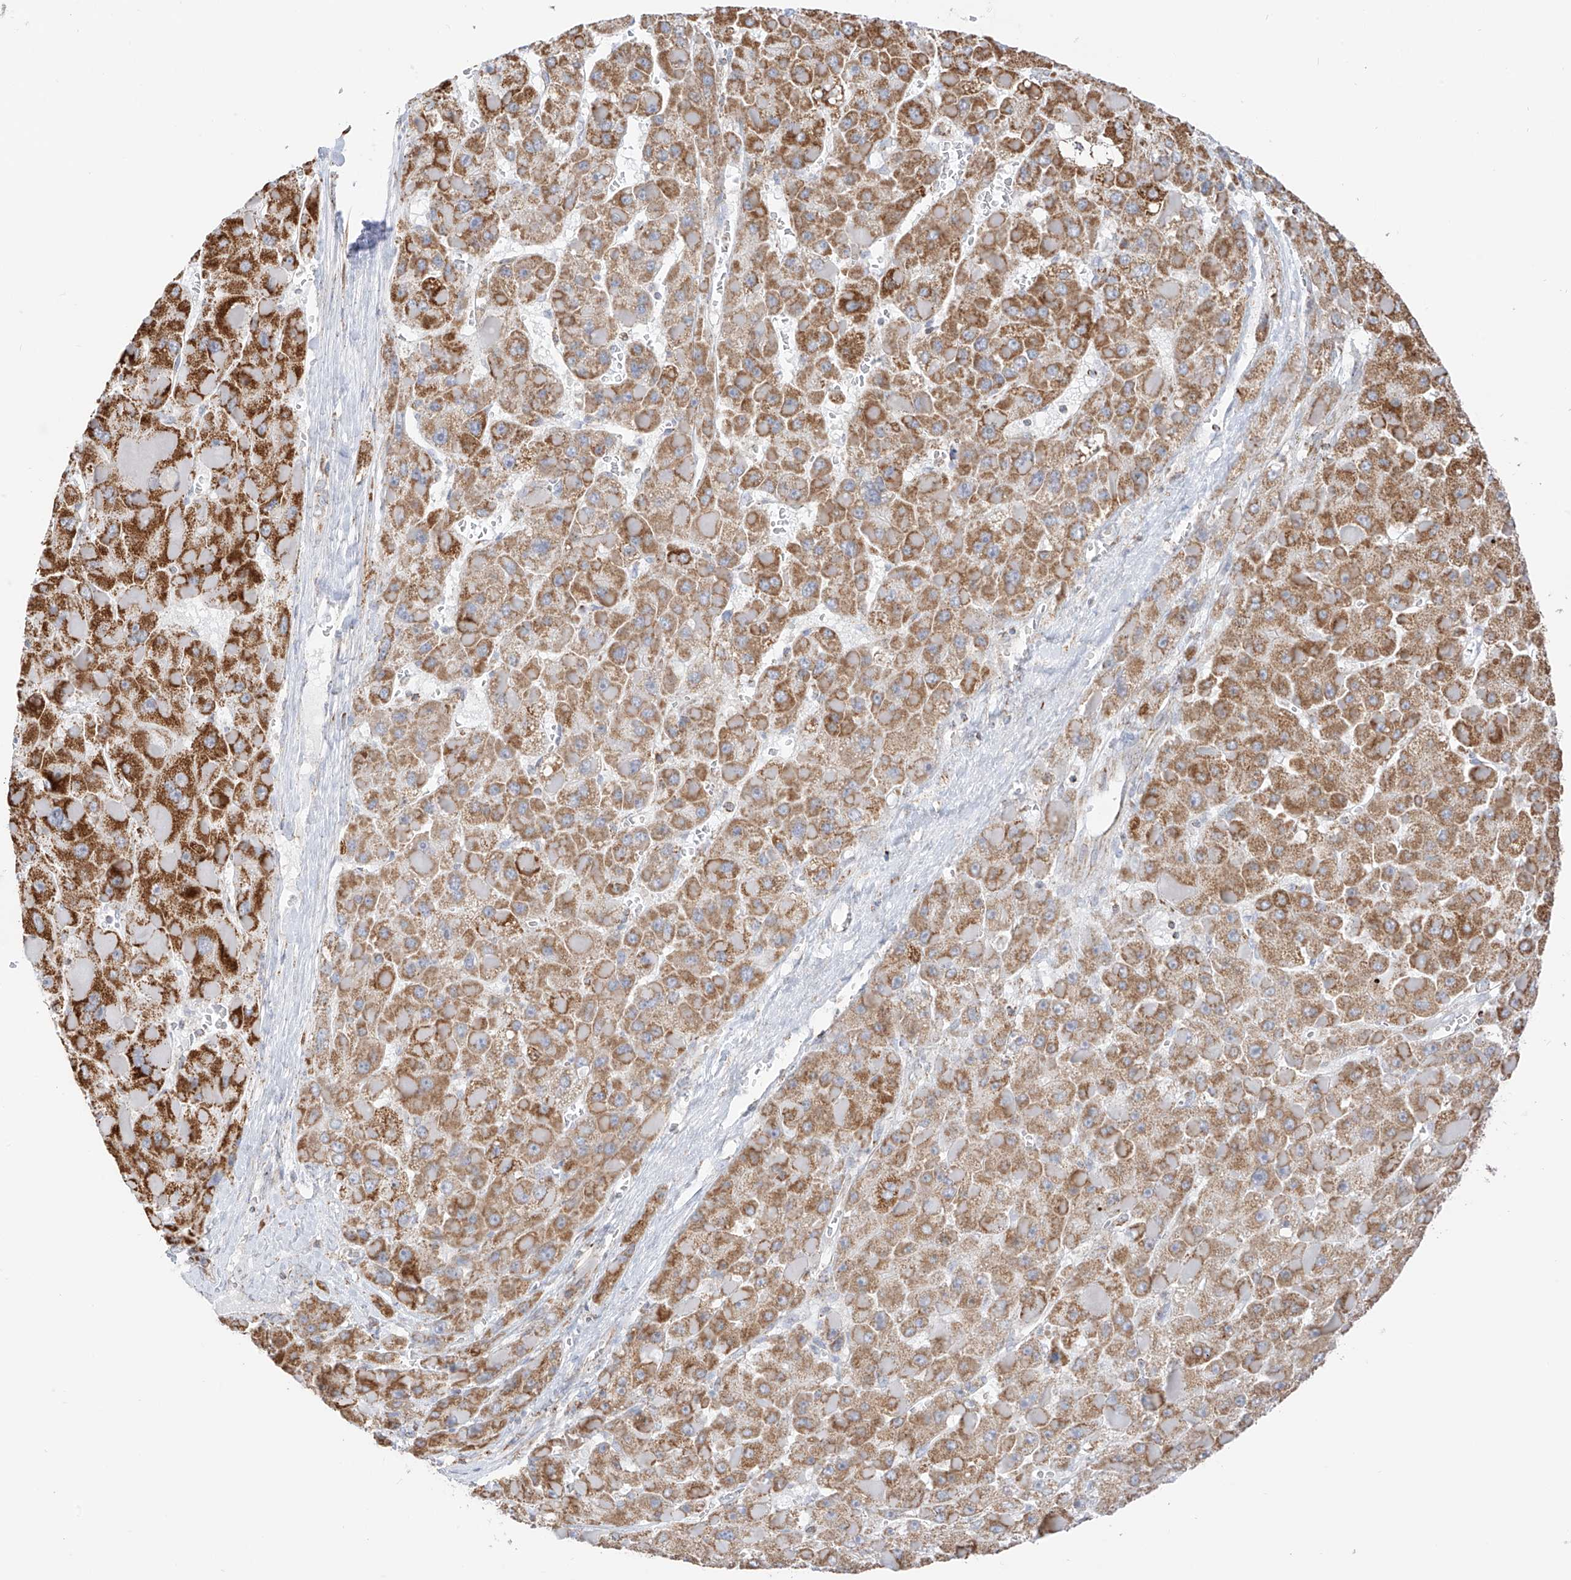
{"staining": {"intensity": "moderate", "quantity": ">75%", "location": "cytoplasmic/membranous"}, "tissue": "liver cancer", "cell_type": "Tumor cells", "image_type": "cancer", "snomed": [{"axis": "morphology", "description": "Carcinoma, Hepatocellular, NOS"}, {"axis": "topography", "description": "Liver"}], "caption": "Protein expression analysis of liver cancer demonstrates moderate cytoplasmic/membranous expression in about >75% of tumor cells.", "gene": "ETHE1", "patient": {"sex": "female", "age": 73}}